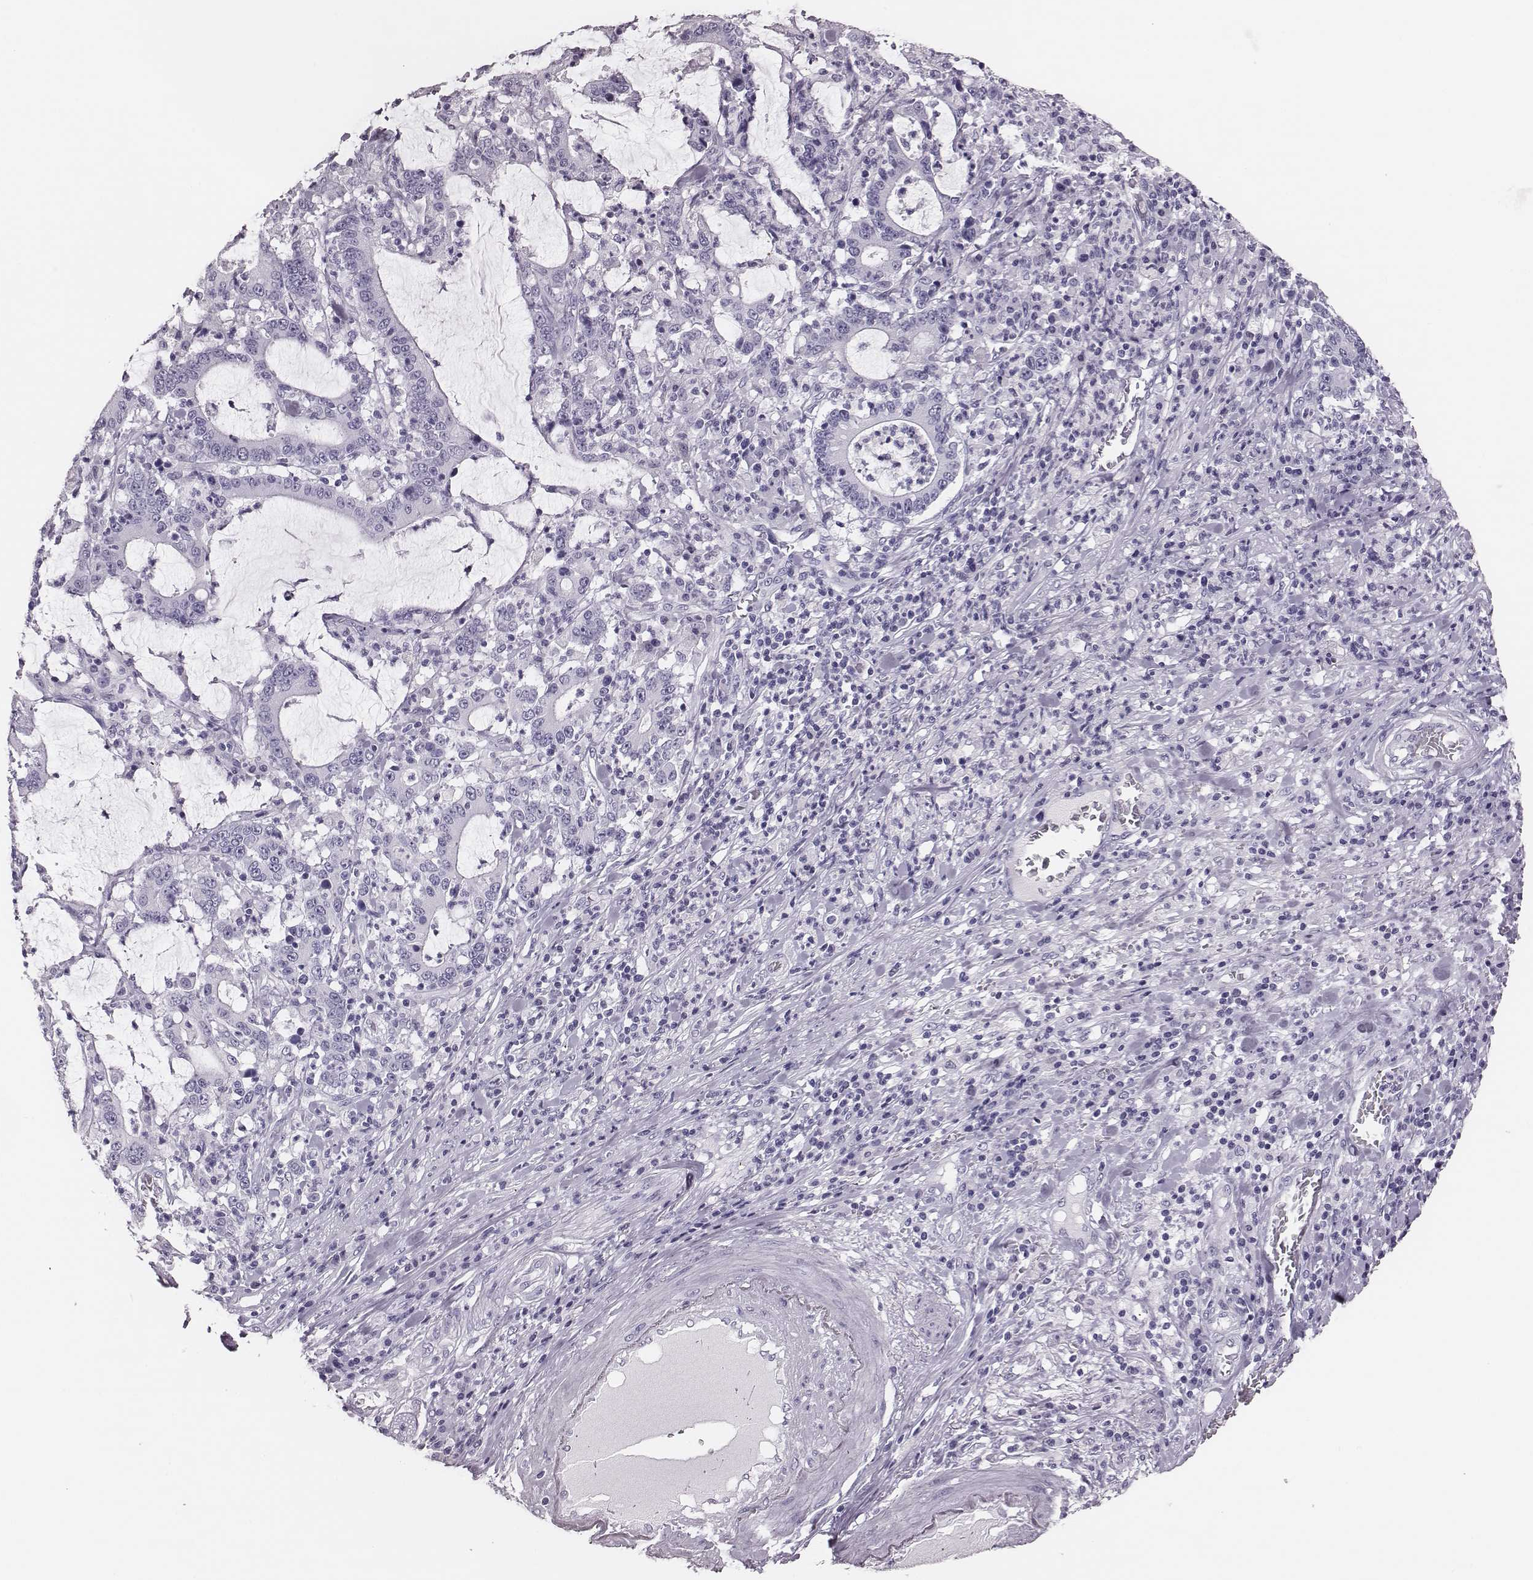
{"staining": {"intensity": "negative", "quantity": "none", "location": "none"}, "tissue": "stomach cancer", "cell_type": "Tumor cells", "image_type": "cancer", "snomed": [{"axis": "morphology", "description": "Adenocarcinoma, NOS"}, {"axis": "topography", "description": "Stomach, upper"}], "caption": "This is an immunohistochemistry micrograph of human stomach cancer. There is no expression in tumor cells.", "gene": "H1-6", "patient": {"sex": "male", "age": 68}}